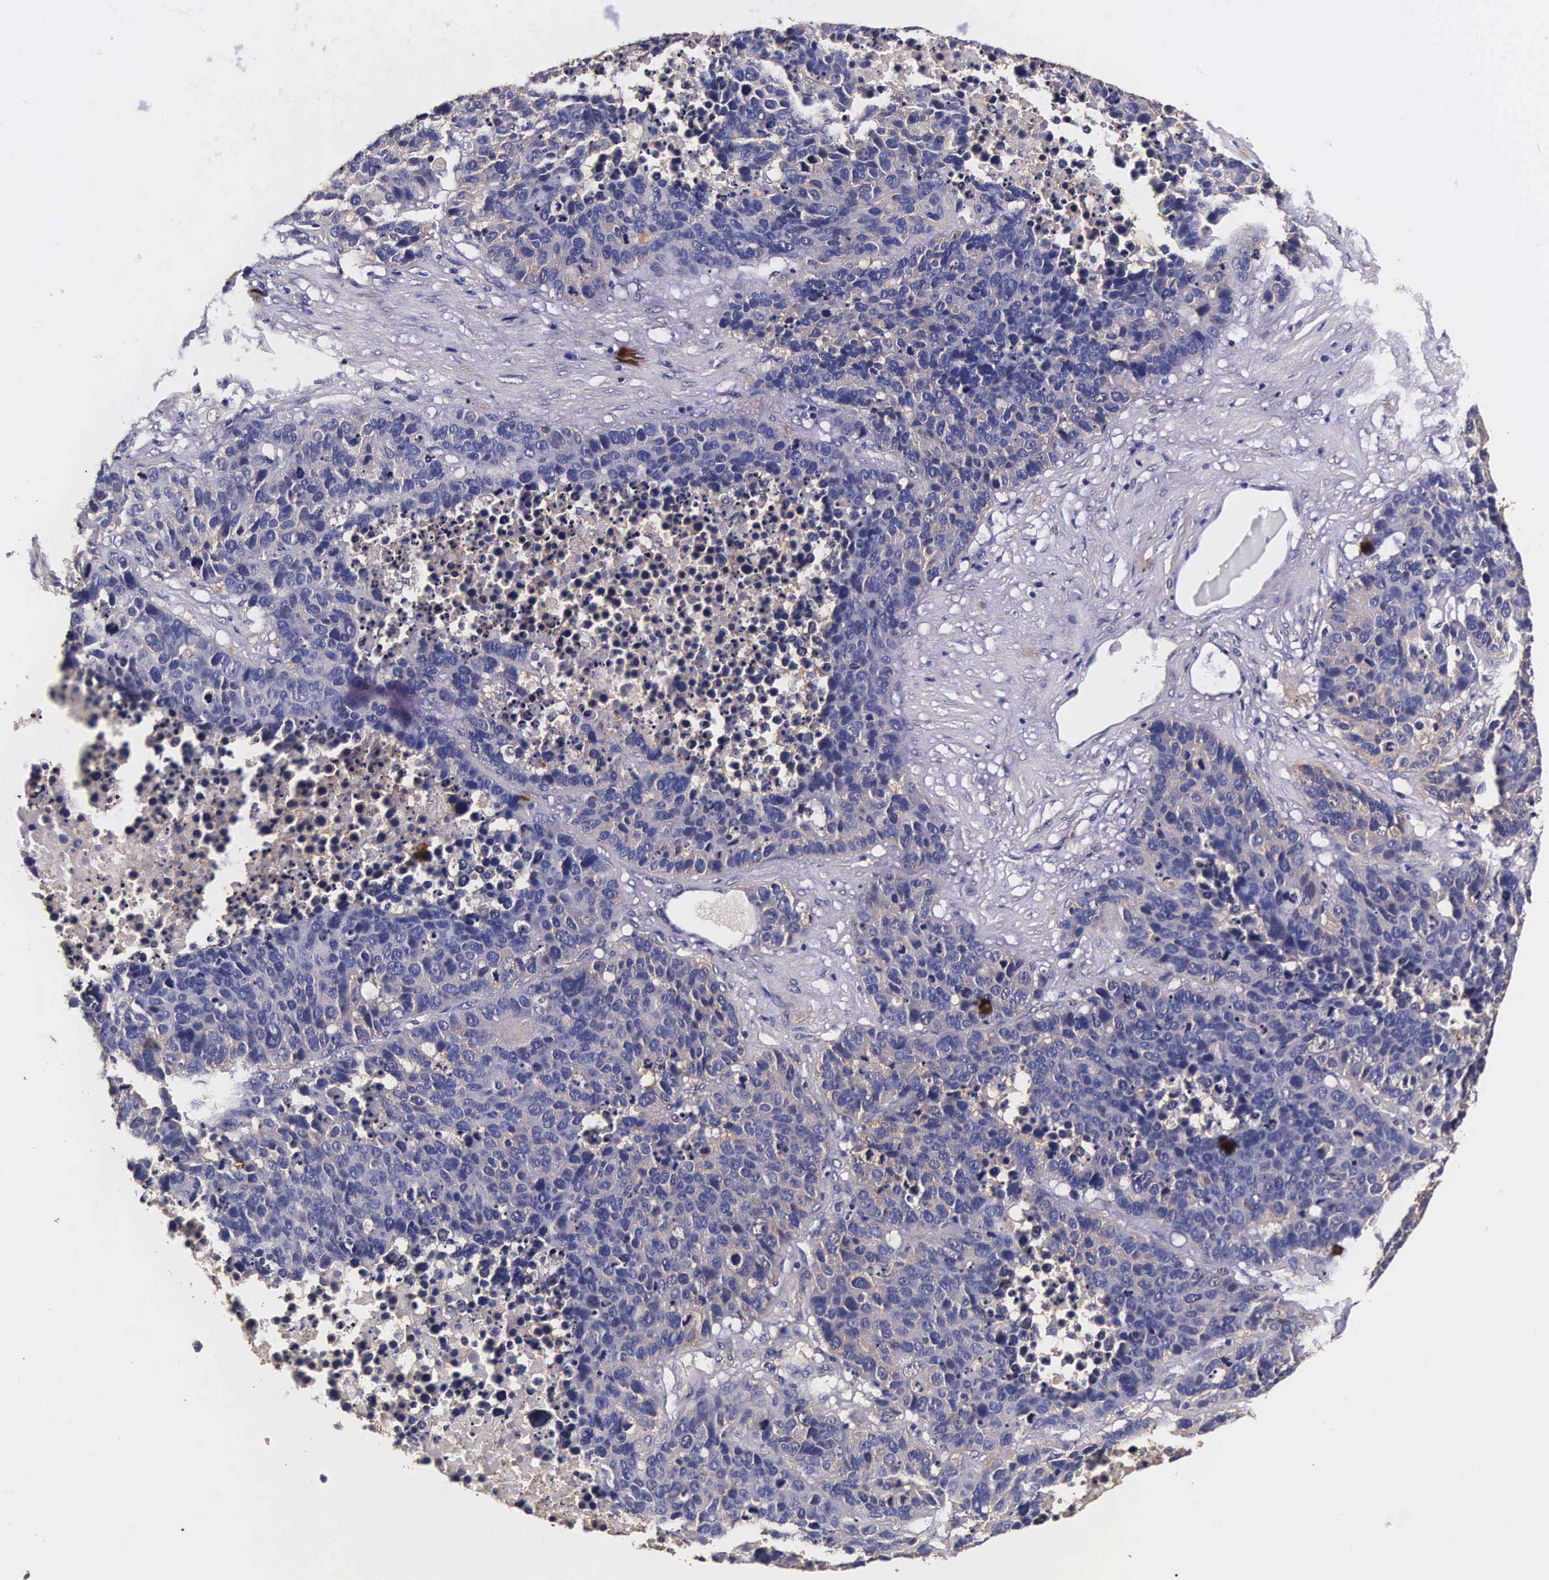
{"staining": {"intensity": "weak", "quantity": "<25%", "location": "cytoplasmic/membranous,nuclear"}, "tissue": "lung cancer", "cell_type": "Tumor cells", "image_type": "cancer", "snomed": [{"axis": "morphology", "description": "Carcinoid, malignant, NOS"}, {"axis": "topography", "description": "Lung"}], "caption": "This image is of lung cancer stained with immunohistochemistry to label a protein in brown with the nuclei are counter-stained blue. There is no positivity in tumor cells. (Brightfield microscopy of DAB immunohistochemistry (IHC) at high magnification).", "gene": "TECPR2", "patient": {"sex": "male", "age": 60}}